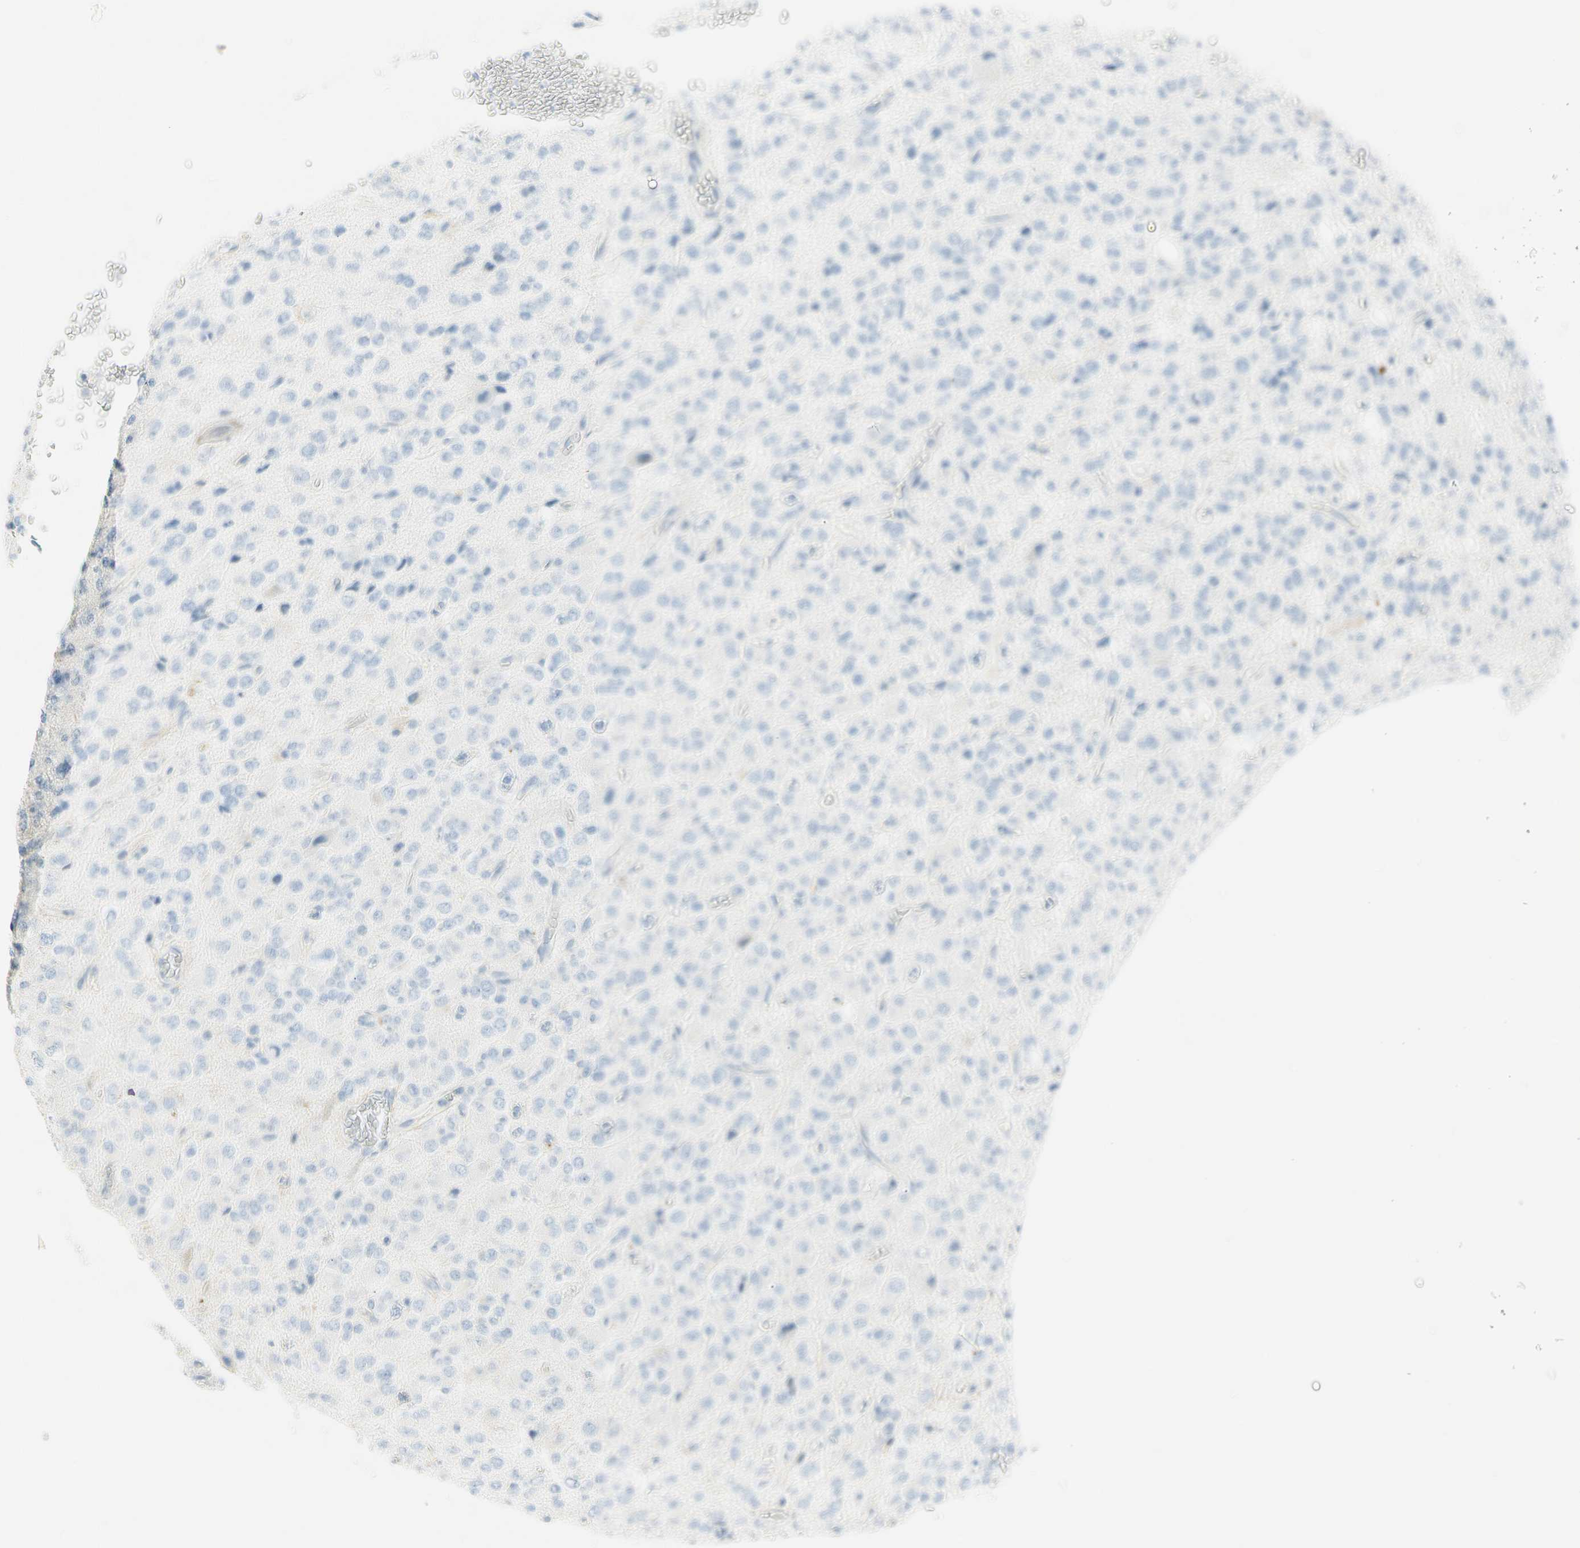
{"staining": {"intensity": "negative", "quantity": "none", "location": "none"}, "tissue": "glioma", "cell_type": "Tumor cells", "image_type": "cancer", "snomed": [{"axis": "morphology", "description": "Glioma, malignant, High grade"}, {"axis": "topography", "description": "pancreas cauda"}], "caption": "DAB immunohistochemical staining of human glioma reveals no significant staining in tumor cells.", "gene": "TNFSF11", "patient": {"sex": "male", "age": 60}}